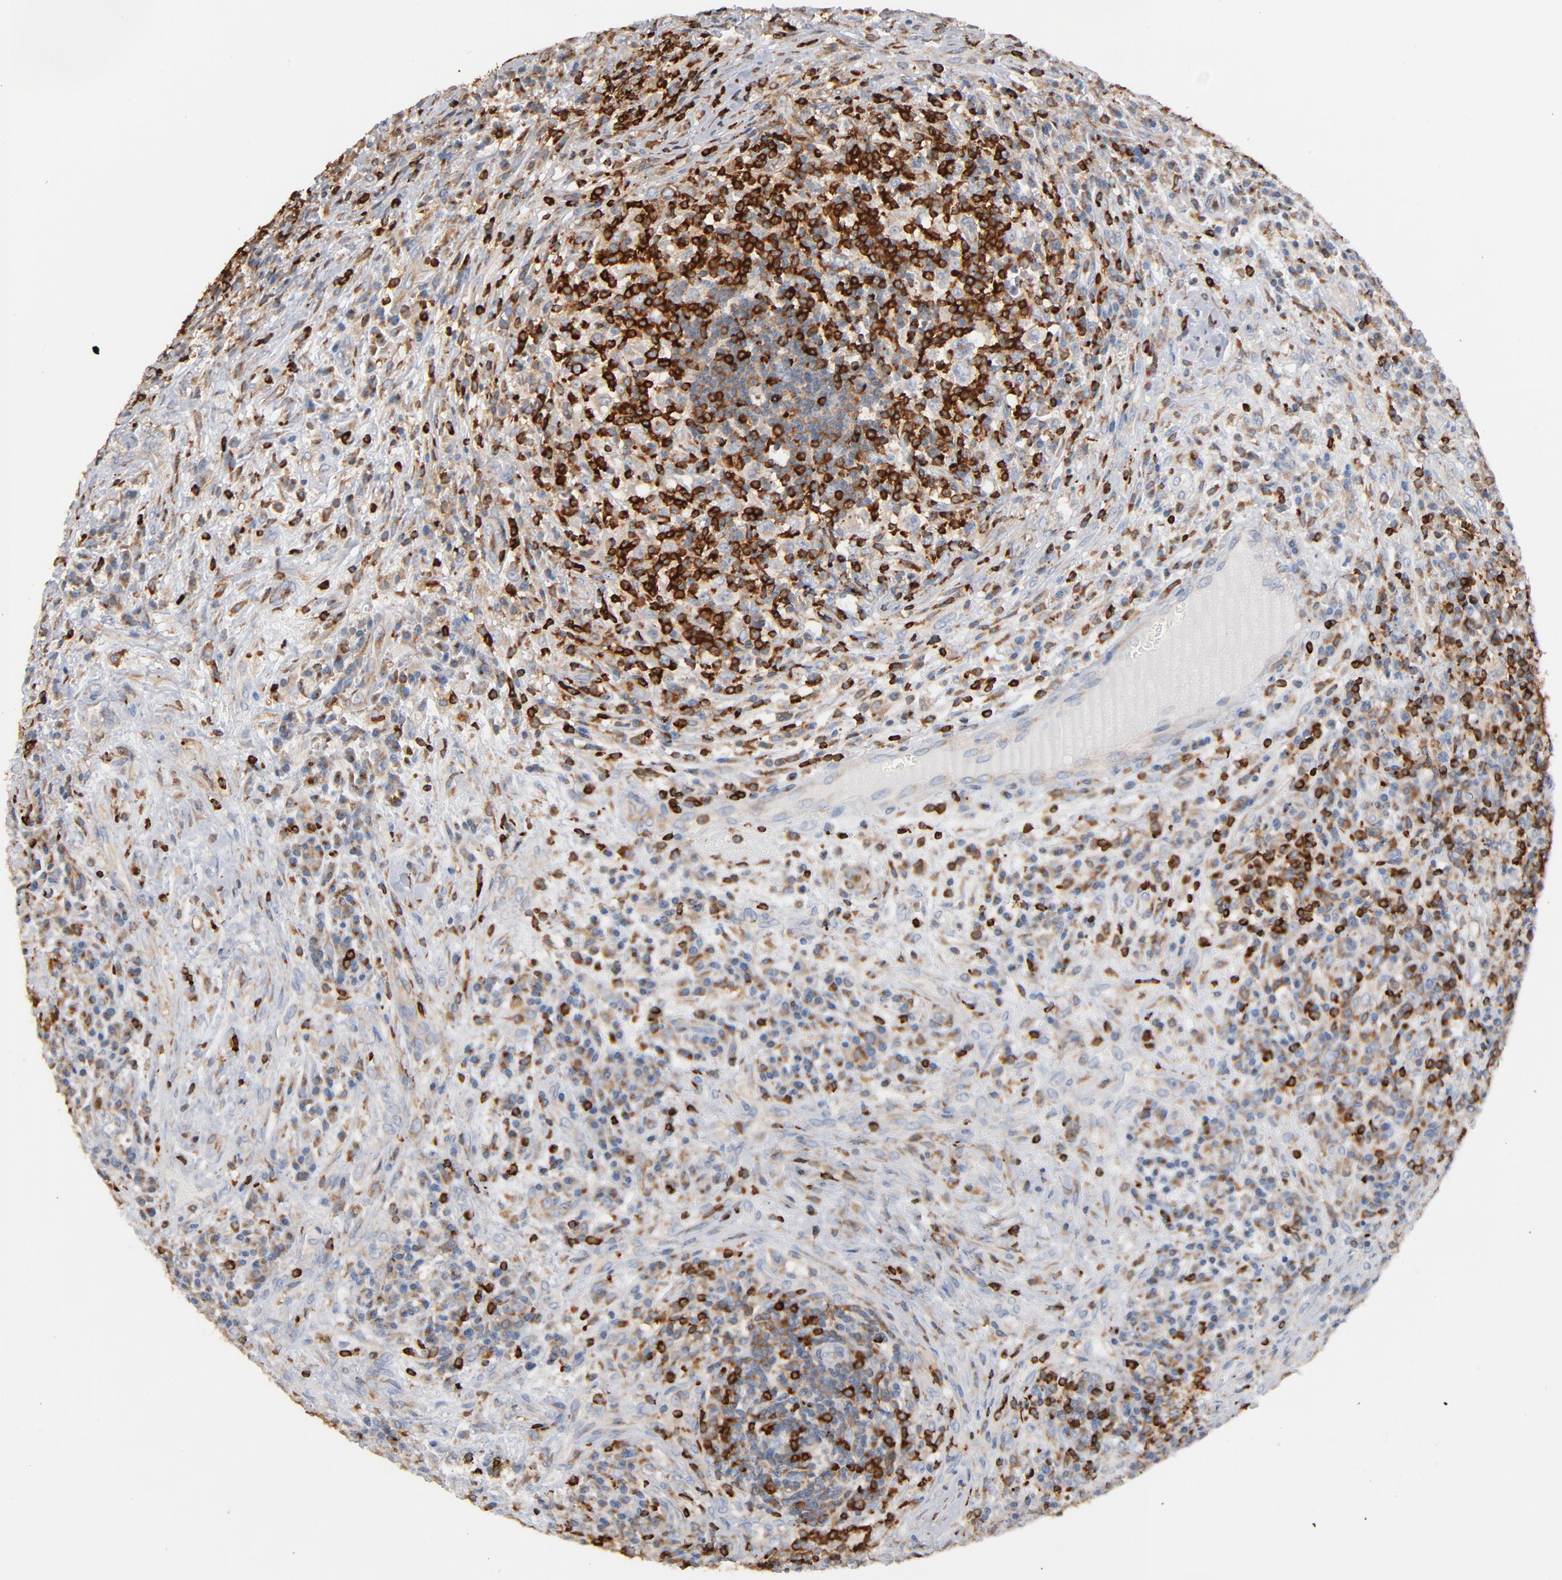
{"staining": {"intensity": "moderate", "quantity": "25%-75%", "location": "cytoplasmic/membranous"}, "tissue": "lymphoma", "cell_type": "Tumor cells", "image_type": "cancer", "snomed": [{"axis": "morphology", "description": "Hodgkin's disease, NOS"}, {"axis": "topography", "description": "Lymph node"}], "caption": "Immunohistochemistry micrograph of human lymphoma stained for a protein (brown), which demonstrates medium levels of moderate cytoplasmic/membranous staining in approximately 25%-75% of tumor cells.", "gene": "SH3KBP1", "patient": {"sex": "female", "age": 25}}